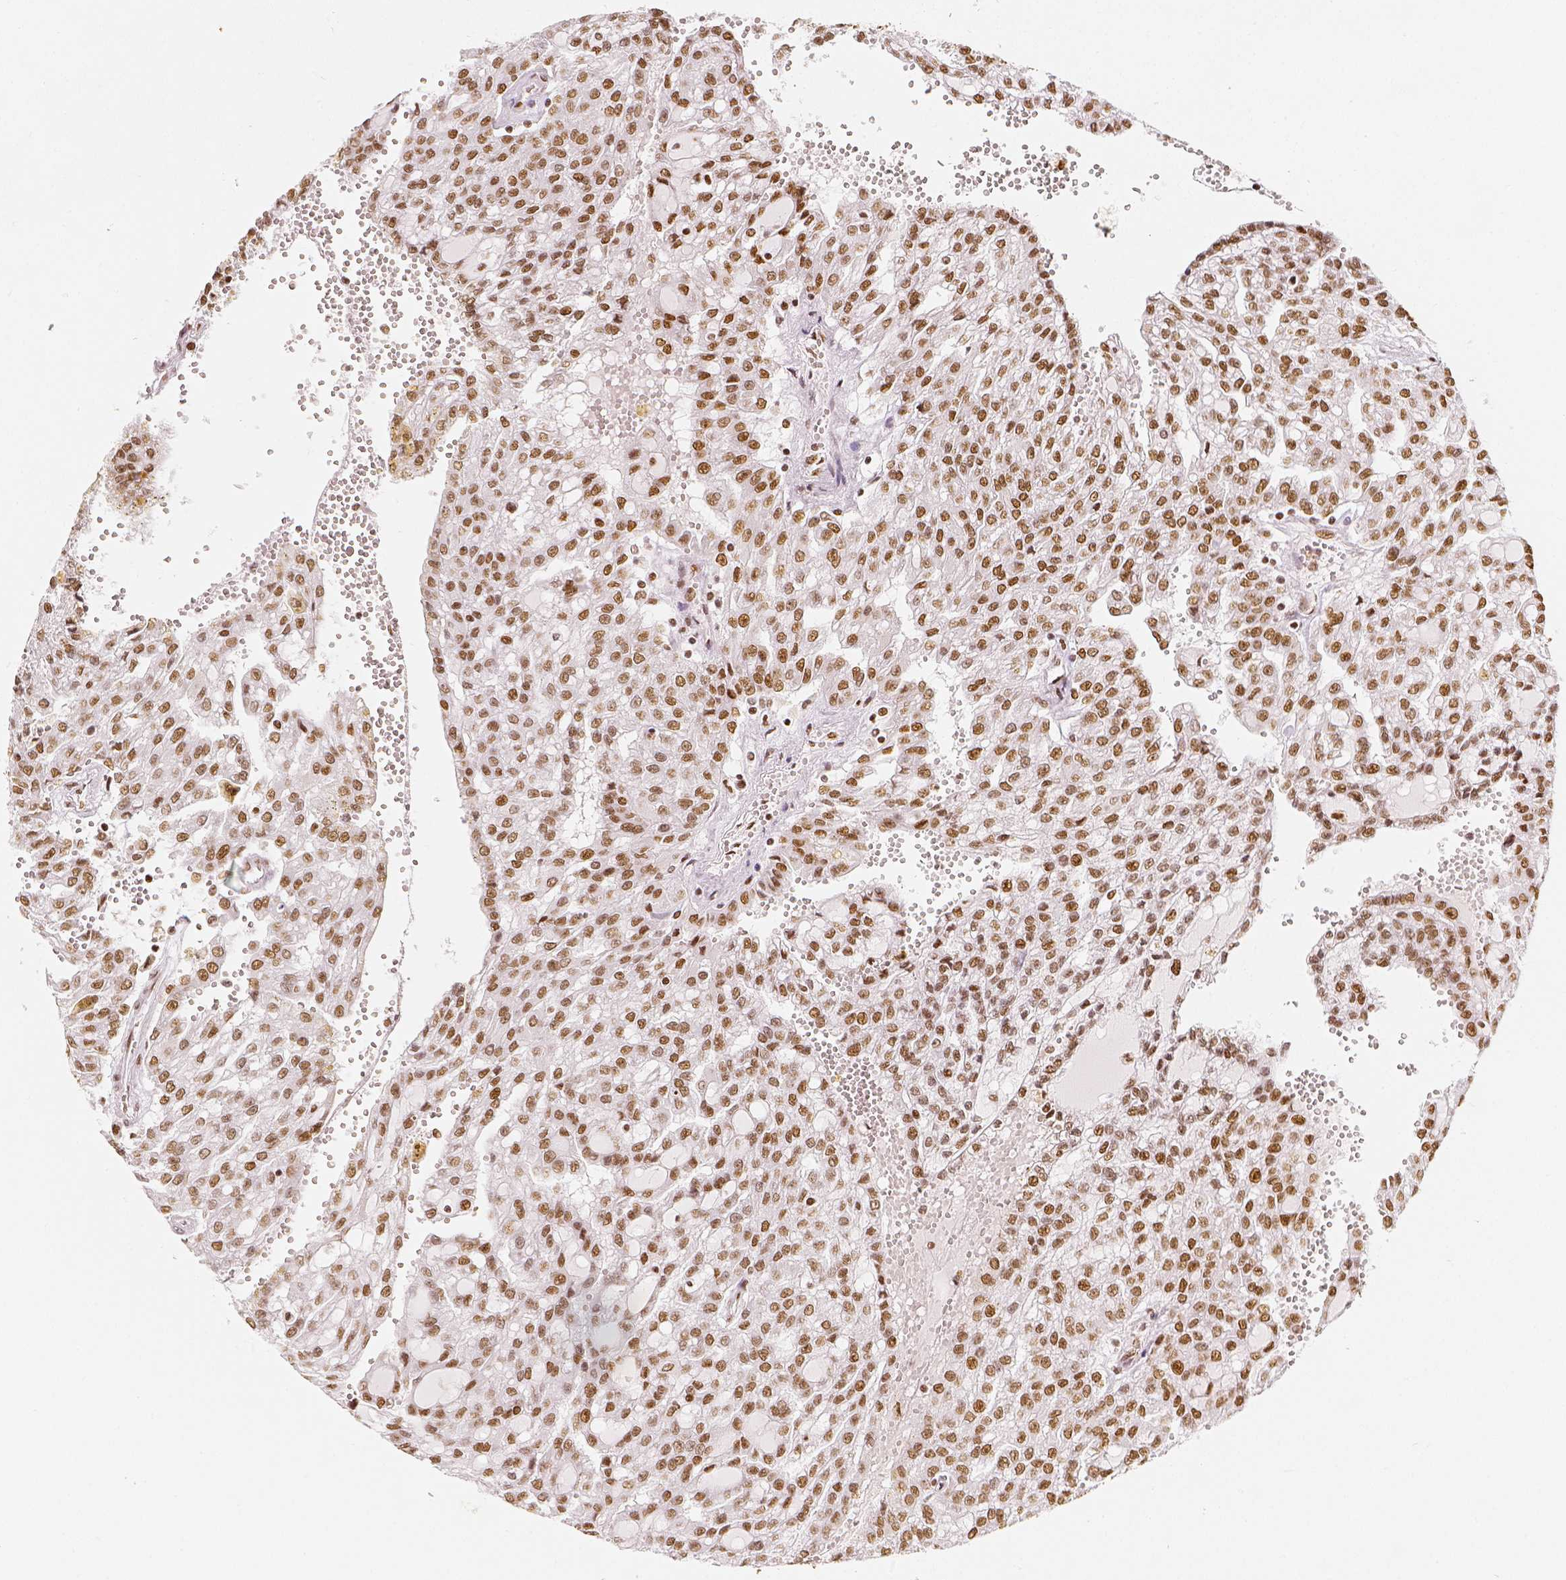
{"staining": {"intensity": "moderate", "quantity": ">75%", "location": "nuclear"}, "tissue": "renal cancer", "cell_type": "Tumor cells", "image_type": "cancer", "snomed": [{"axis": "morphology", "description": "Adenocarcinoma, NOS"}, {"axis": "topography", "description": "Kidney"}], "caption": "Immunohistochemical staining of renal cancer displays moderate nuclear protein staining in approximately >75% of tumor cells. The staining was performed using DAB, with brown indicating positive protein expression. Nuclei are stained blue with hematoxylin.", "gene": "KDM5B", "patient": {"sex": "male", "age": 63}}